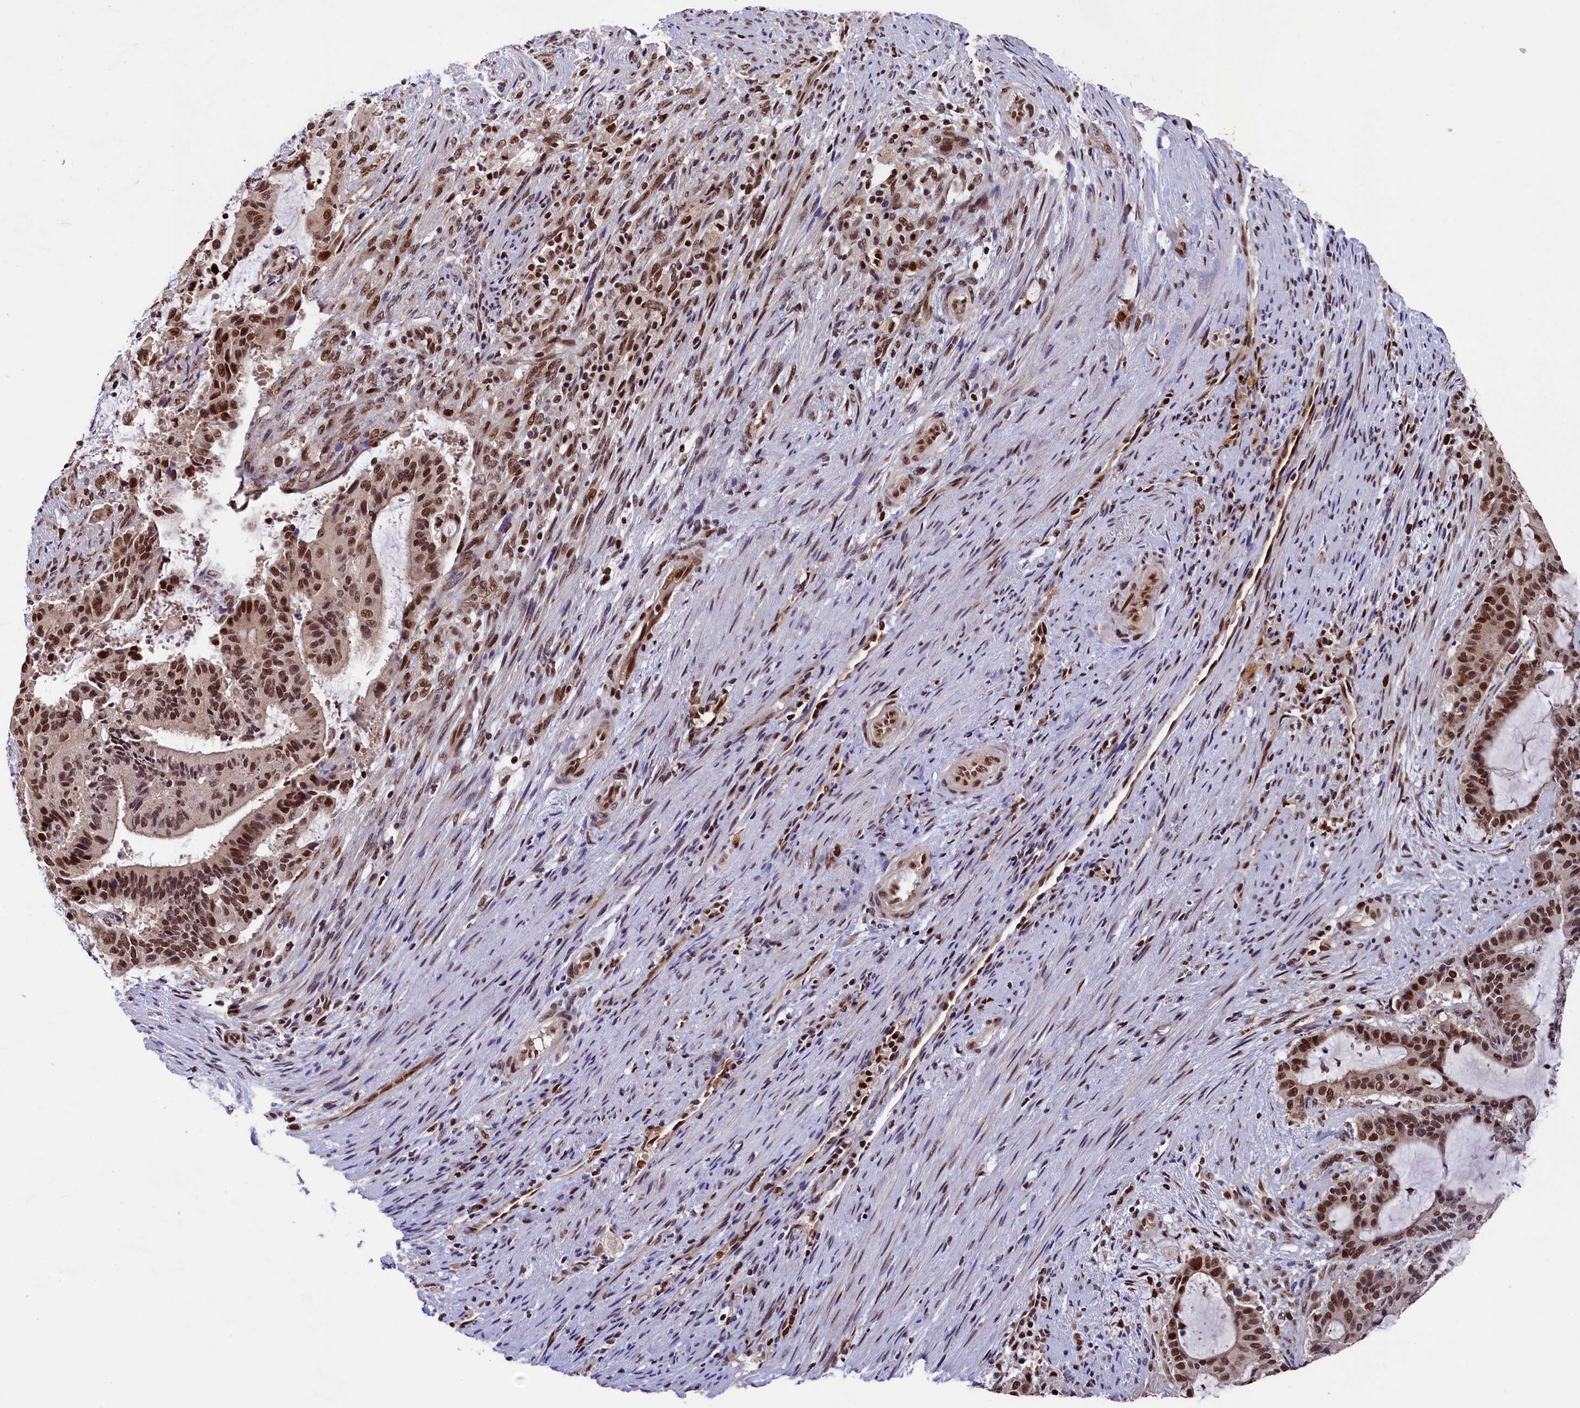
{"staining": {"intensity": "strong", "quantity": ">75%", "location": "nuclear"}, "tissue": "liver cancer", "cell_type": "Tumor cells", "image_type": "cancer", "snomed": [{"axis": "morphology", "description": "Normal tissue, NOS"}, {"axis": "morphology", "description": "Cholangiocarcinoma"}, {"axis": "topography", "description": "Liver"}, {"axis": "topography", "description": "Peripheral nerve tissue"}], "caption": "Brown immunohistochemical staining in human cholangiocarcinoma (liver) shows strong nuclear expression in approximately >75% of tumor cells. Immunohistochemistry stains the protein in brown and the nuclei are stained blue.", "gene": "ADIG", "patient": {"sex": "female", "age": 73}}